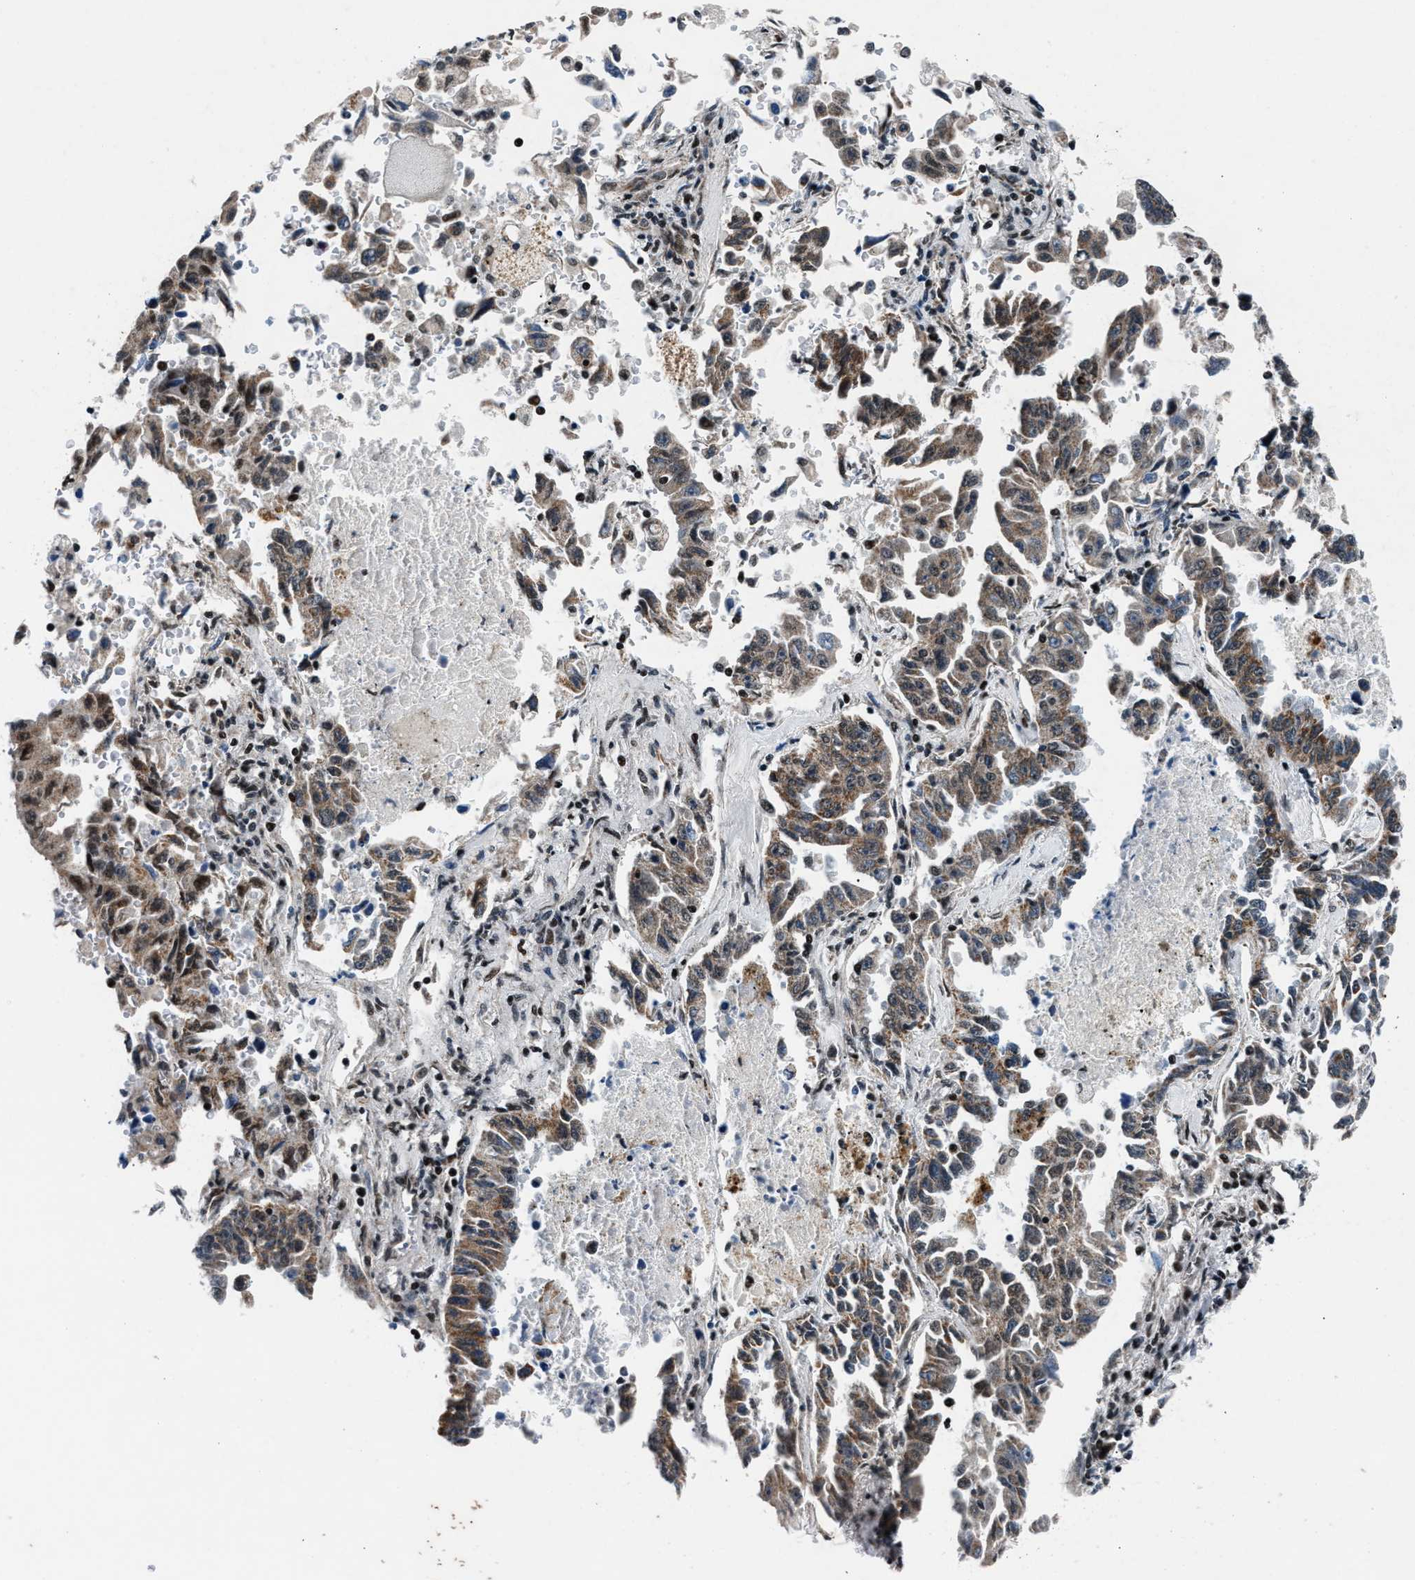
{"staining": {"intensity": "moderate", "quantity": ">75%", "location": "cytoplasmic/membranous"}, "tissue": "lung cancer", "cell_type": "Tumor cells", "image_type": "cancer", "snomed": [{"axis": "morphology", "description": "Adenocarcinoma, NOS"}, {"axis": "topography", "description": "Lung"}], "caption": "A high-resolution histopathology image shows immunohistochemistry (IHC) staining of adenocarcinoma (lung), which displays moderate cytoplasmic/membranous positivity in approximately >75% of tumor cells. (DAB (3,3'-diaminobenzidine) = brown stain, brightfield microscopy at high magnification).", "gene": "PRRC2B", "patient": {"sex": "female", "age": 51}}